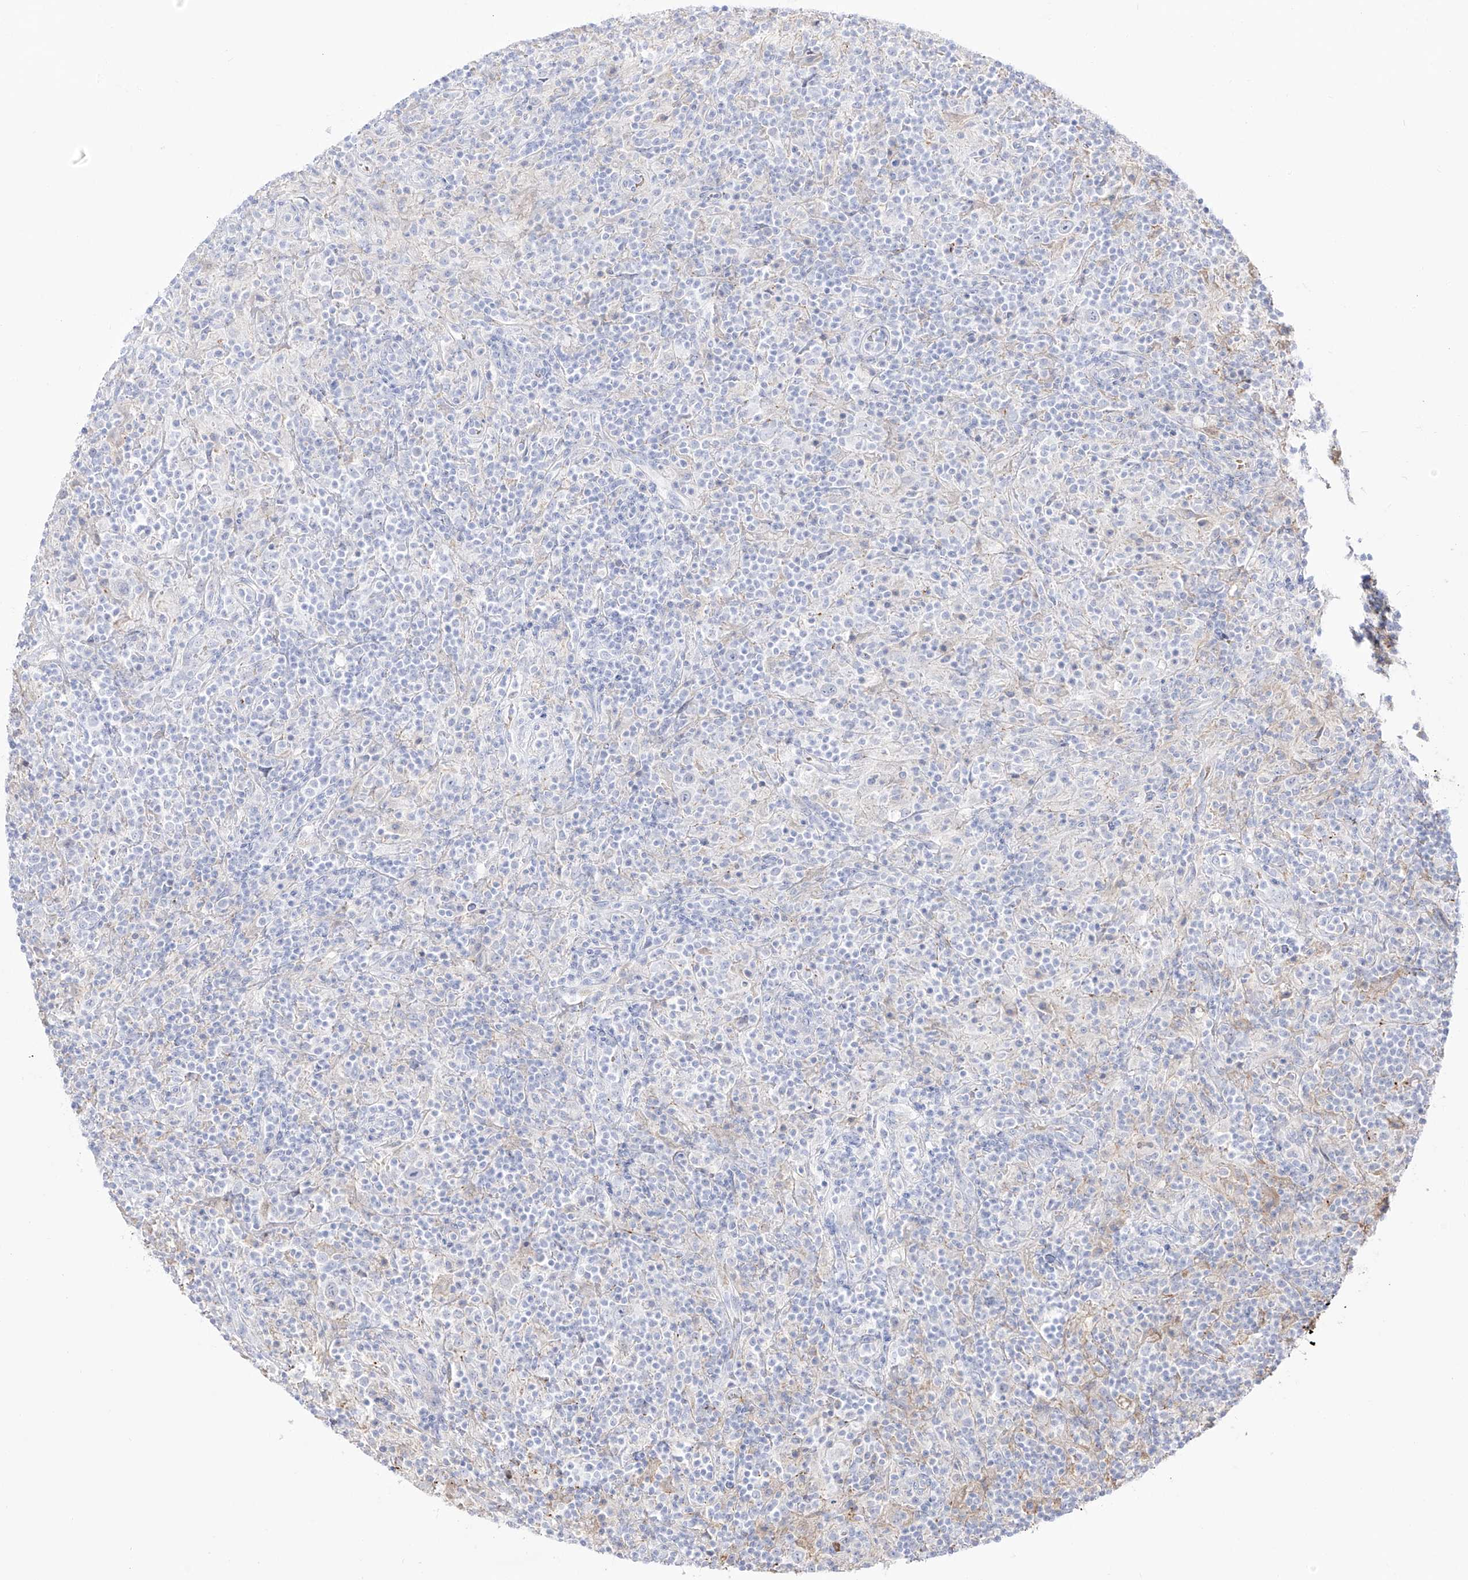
{"staining": {"intensity": "negative", "quantity": "none", "location": "none"}, "tissue": "lymphoma", "cell_type": "Tumor cells", "image_type": "cancer", "snomed": [{"axis": "morphology", "description": "Hodgkin's disease, NOS"}, {"axis": "topography", "description": "Lymph node"}], "caption": "Immunohistochemistry (IHC) photomicrograph of human lymphoma stained for a protein (brown), which shows no staining in tumor cells.", "gene": "ZGRF1", "patient": {"sex": "male", "age": 70}}